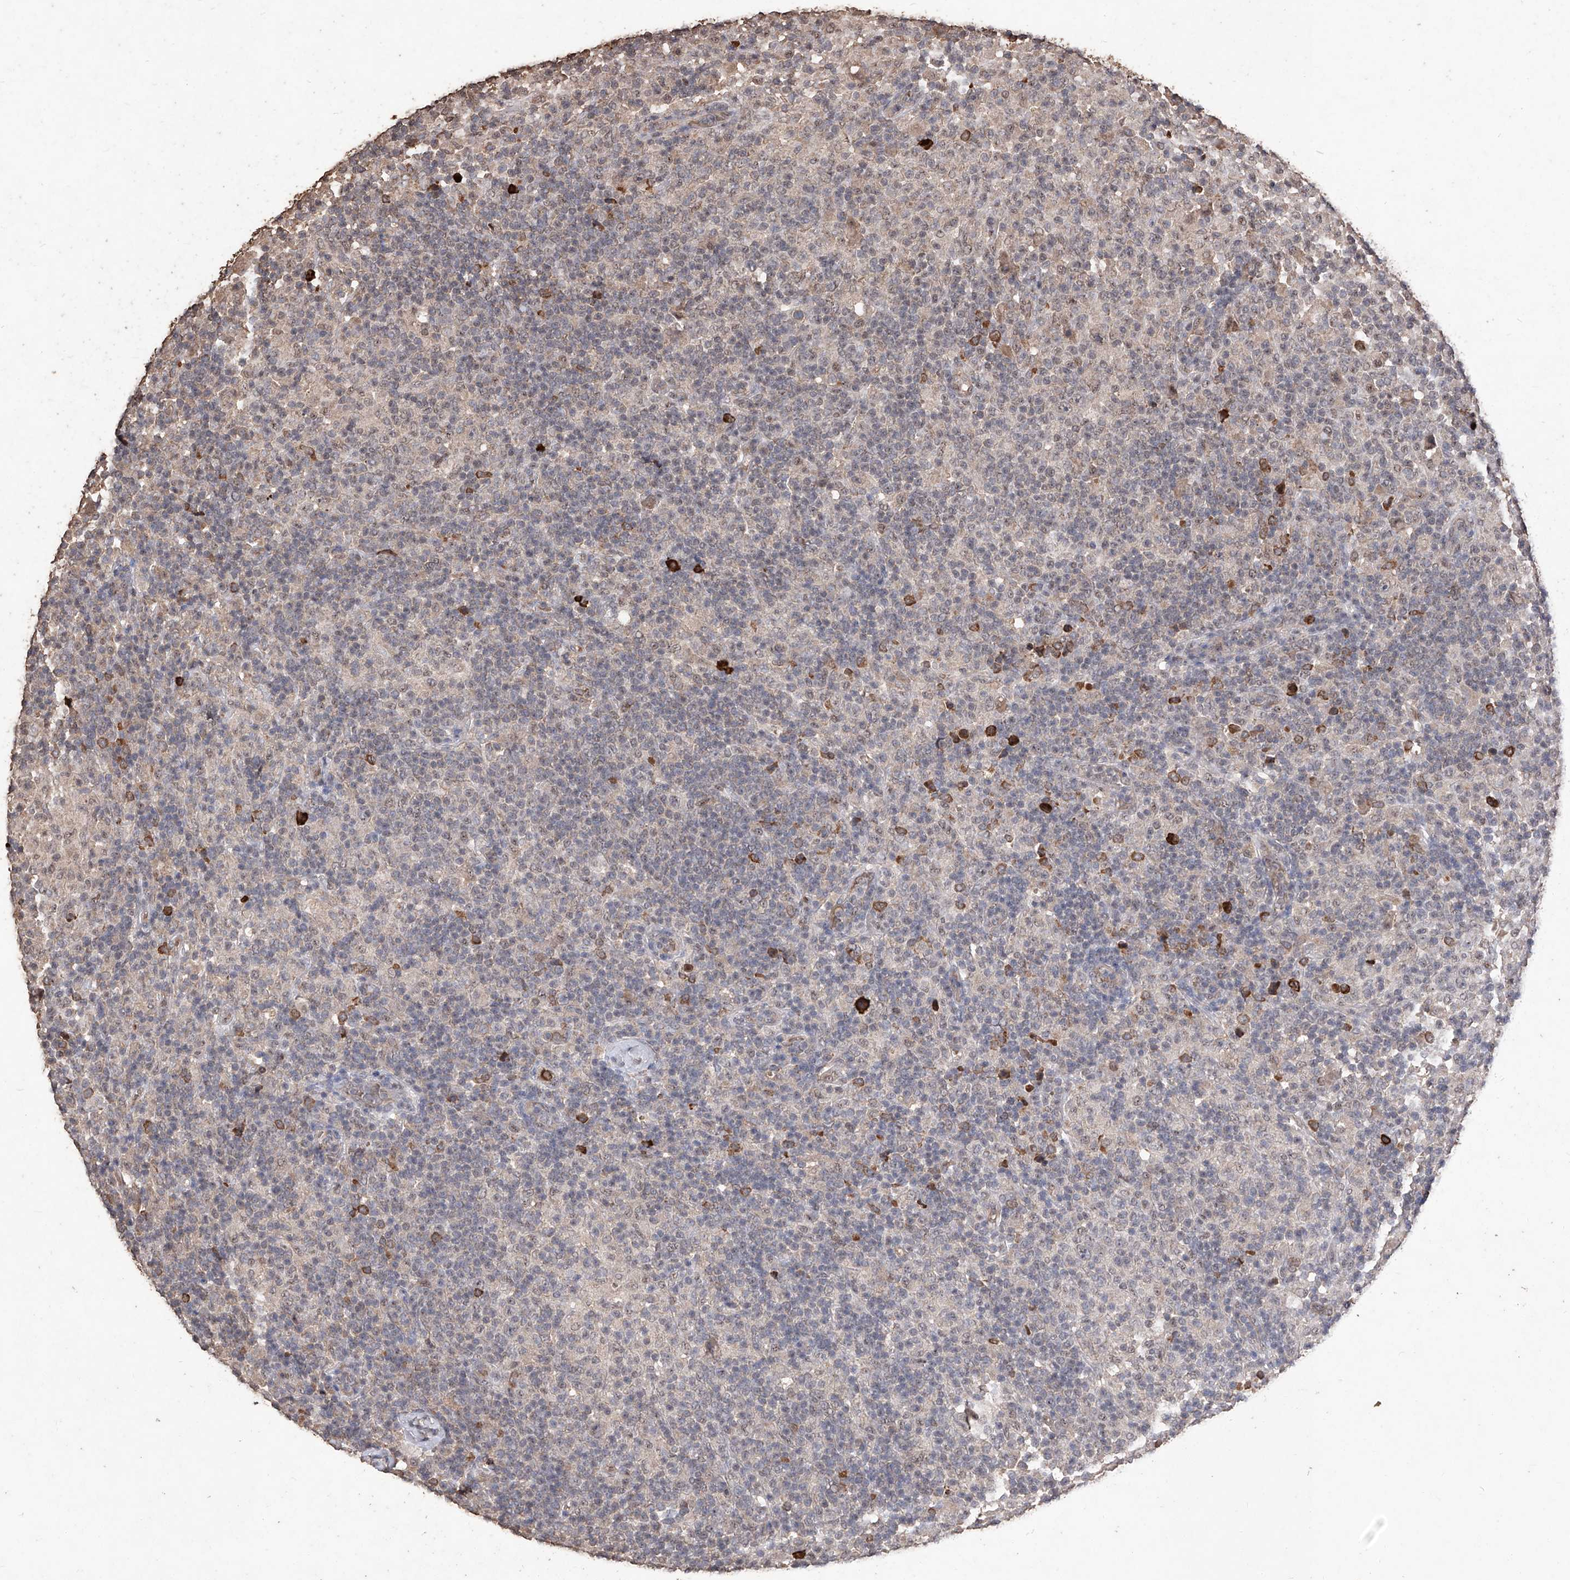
{"staining": {"intensity": "negative", "quantity": "none", "location": "none"}, "tissue": "lymphoma", "cell_type": "Tumor cells", "image_type": "cancer", "snomed": [{"axis": "morphology", "description": "Hodgkin's disease, NOS"}, {"axis": "topography", "description": "Lymph node"}], "caption": "There is no significant expression in tumor cells of lymphoma.", "gene": "EML1", "patient": {"sex": "male", "age": 70}}